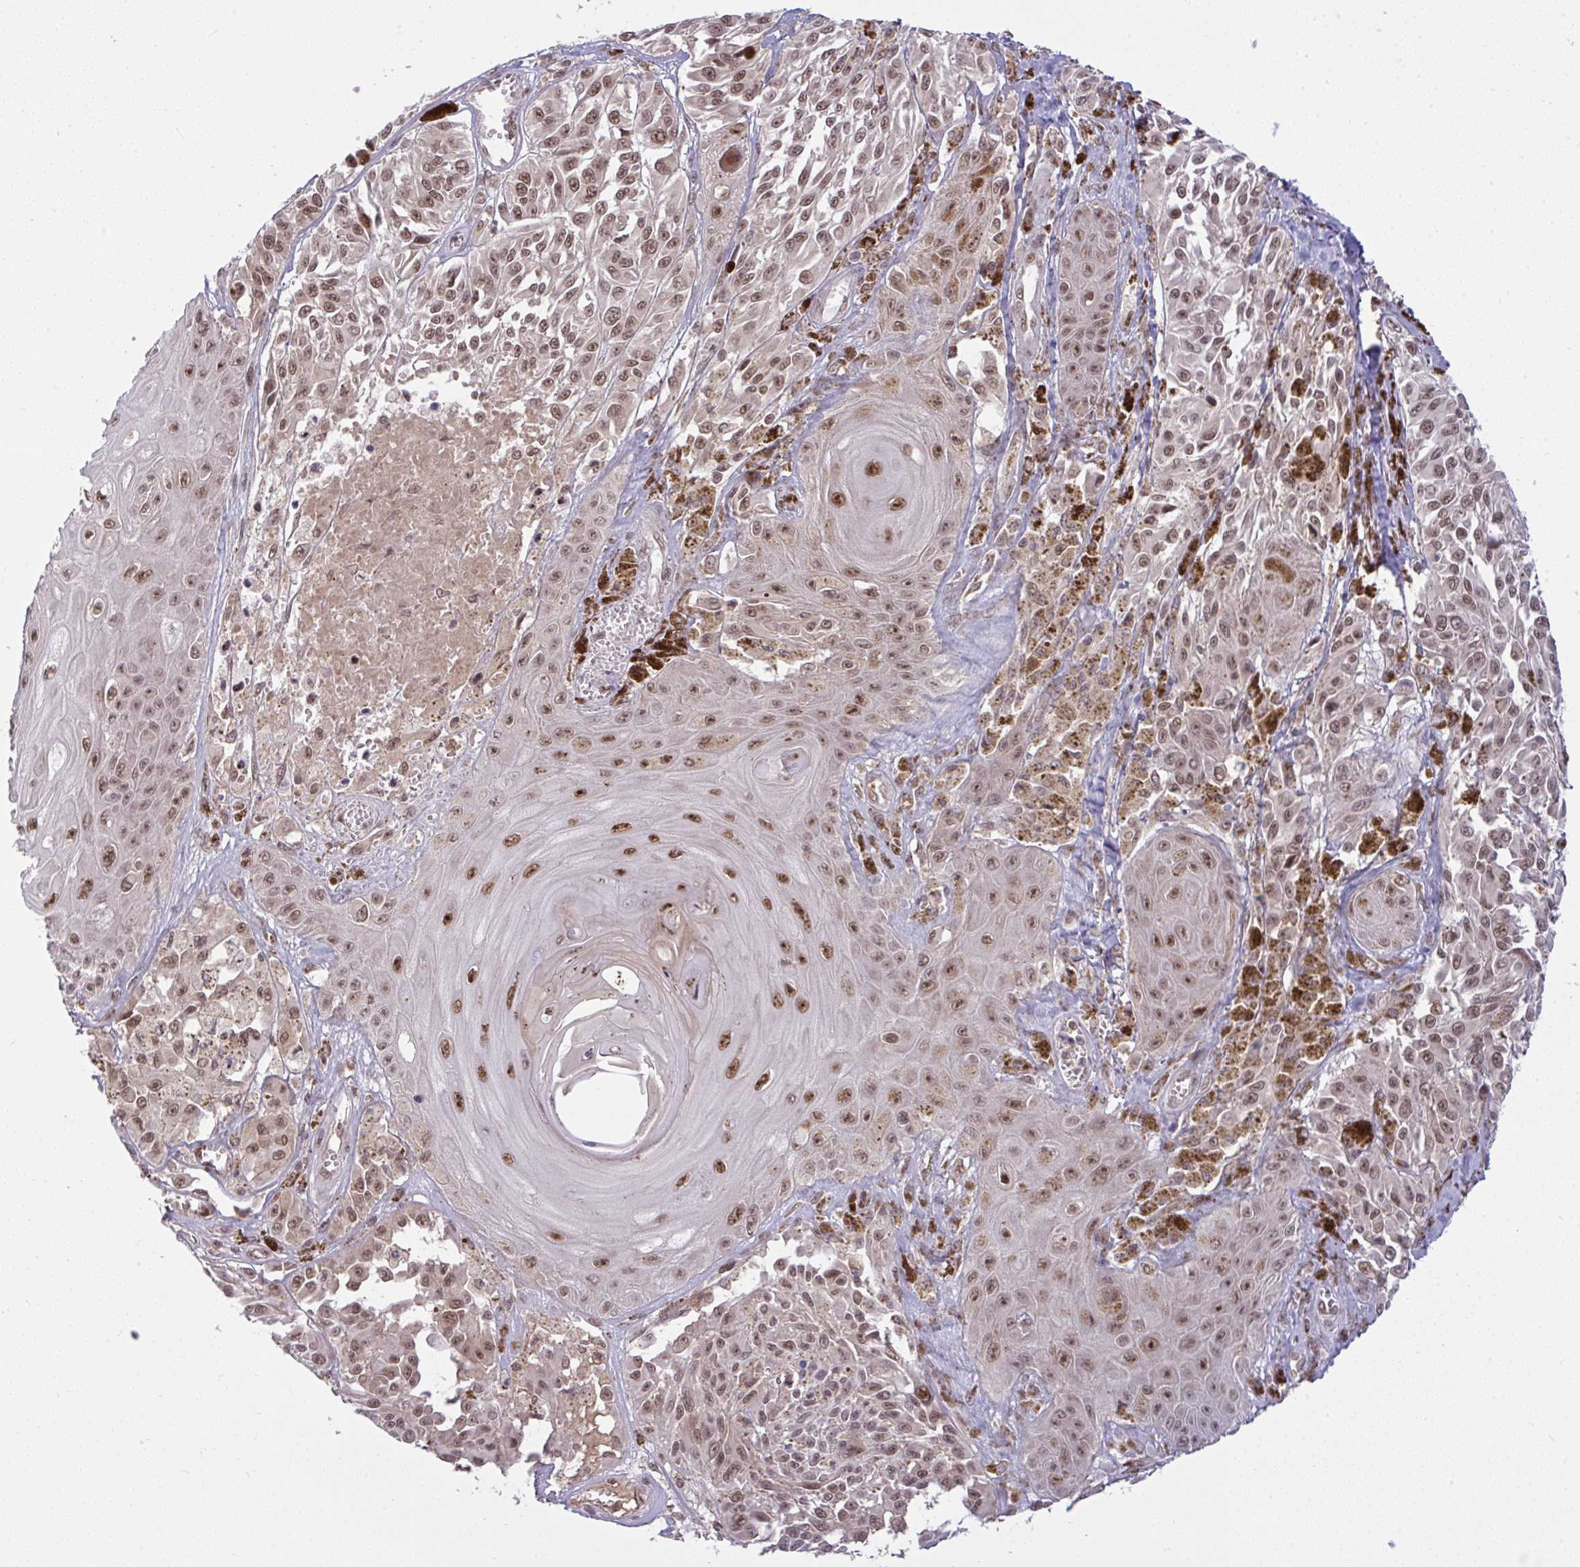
{"staining": {"intensity": "moderate", "quantity": ">75%", "location": "nuclear"}, "tissue": "melanoma", "cell_type": "Tumor cells", "image_type": "cancer", "snomed": [{"axis": "morphology", "description": "Malignant melanoma, NOS"}, {"axis": "topography", "description": "Skin"}], "caption": "IHC of malignant melanoma exhibits medium levels of moderate nuclear staining in approximately >75% of tumor cells.", "gene": "KLF2", "patient": {"sex": "male", "age": 94}}